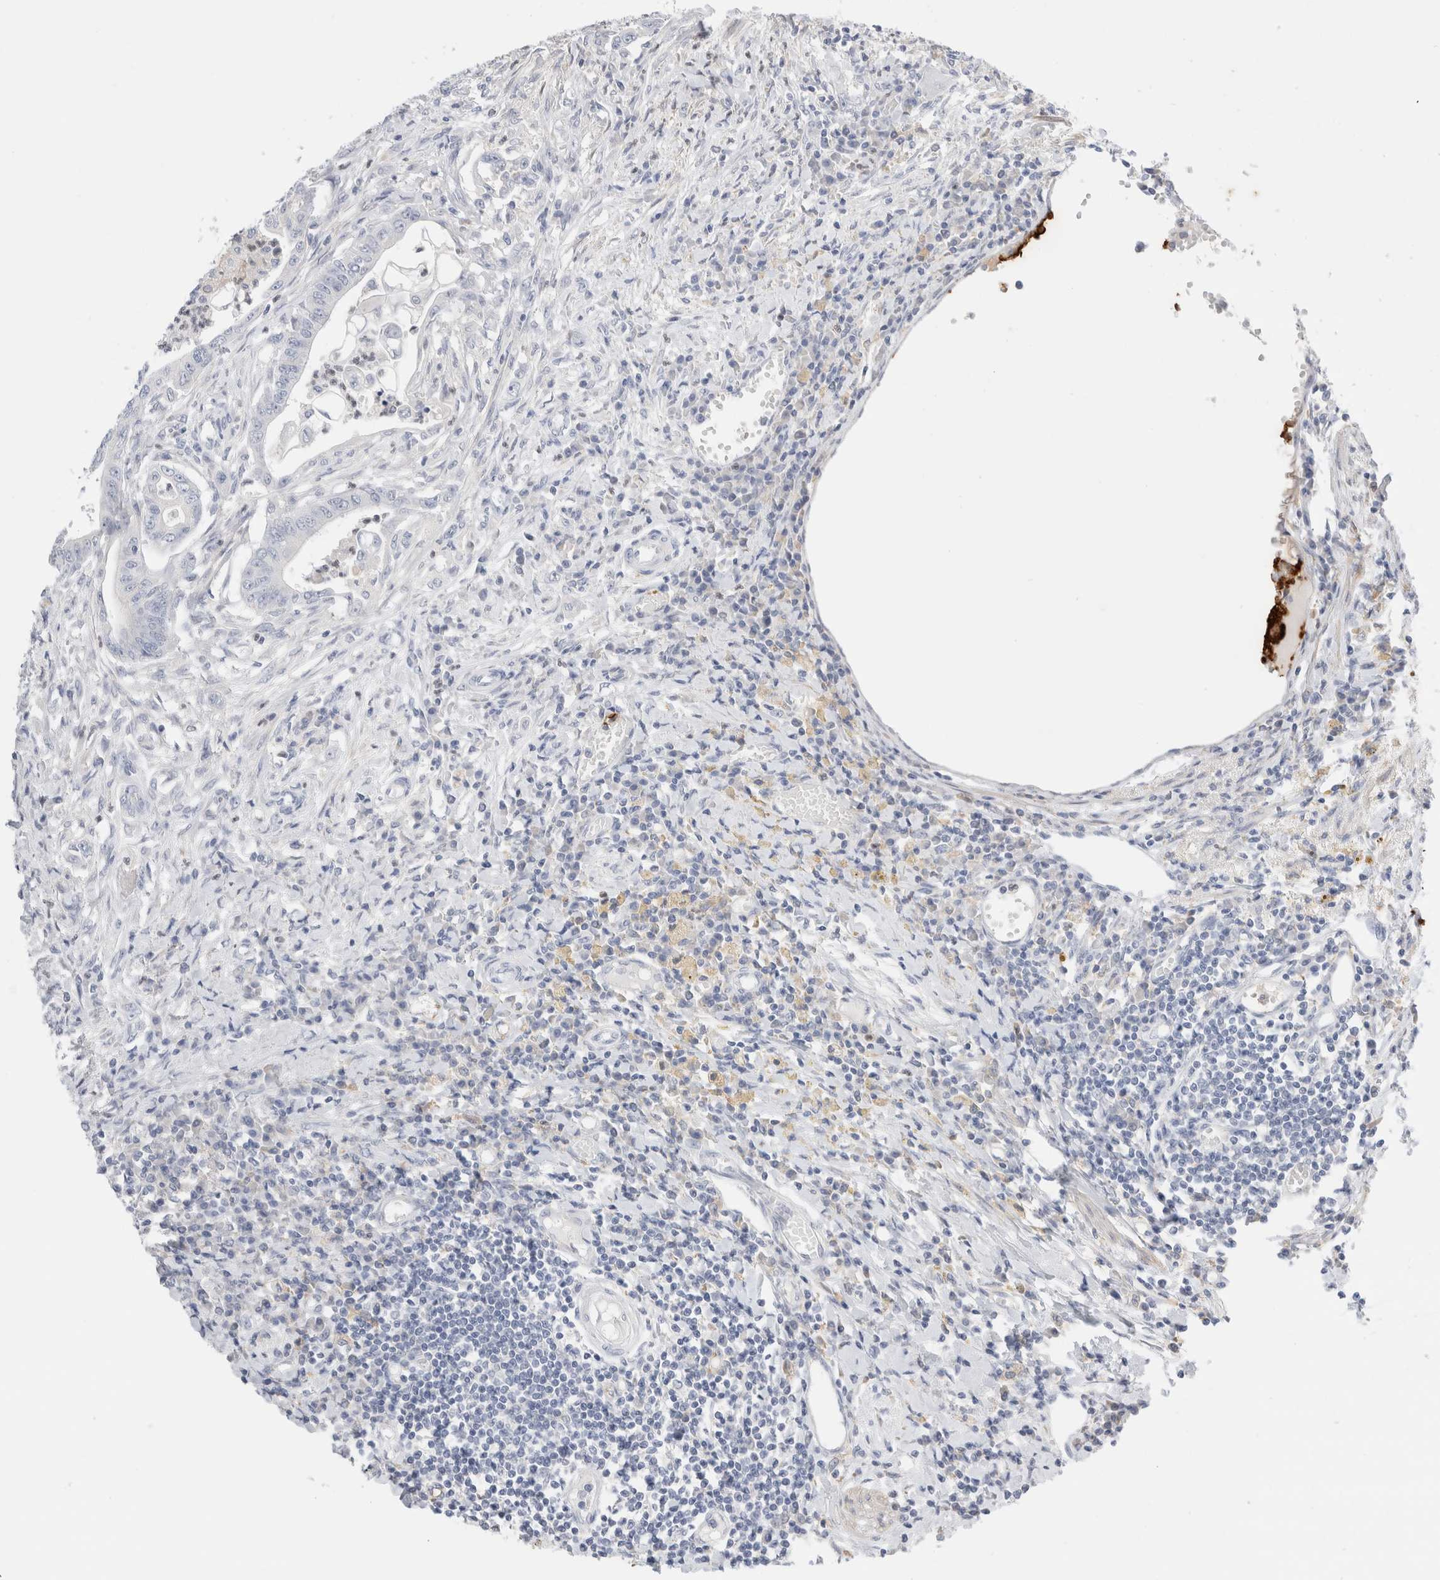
{"staining": {"intensity": "negative", "quantity": "none", "location": "none"}, "tissue": "colorectal cancer", "cell_type": "Tumor cells", "image_type": "cancer", "snomed": [{"axis": "morphology", "description": "Adenoma, NOS"}, {"axis": "morphology", "description": "Adenocarcinoma, NOS"}, {"axis": "topography", "description": "Colon"}], "caption": "An immunohistochemistry (IHC) photomicrograph of colorectal adenoma is shown. There is no staining in tumor cells of colorectal adenoma. (Stains: DAB immunohistochemistry with hematoxylin counter stain, Microscopy: brightfield microscopy at high magnification).", "gene": "ADAM30", "patient": {"sex": "male", "age": 79}}